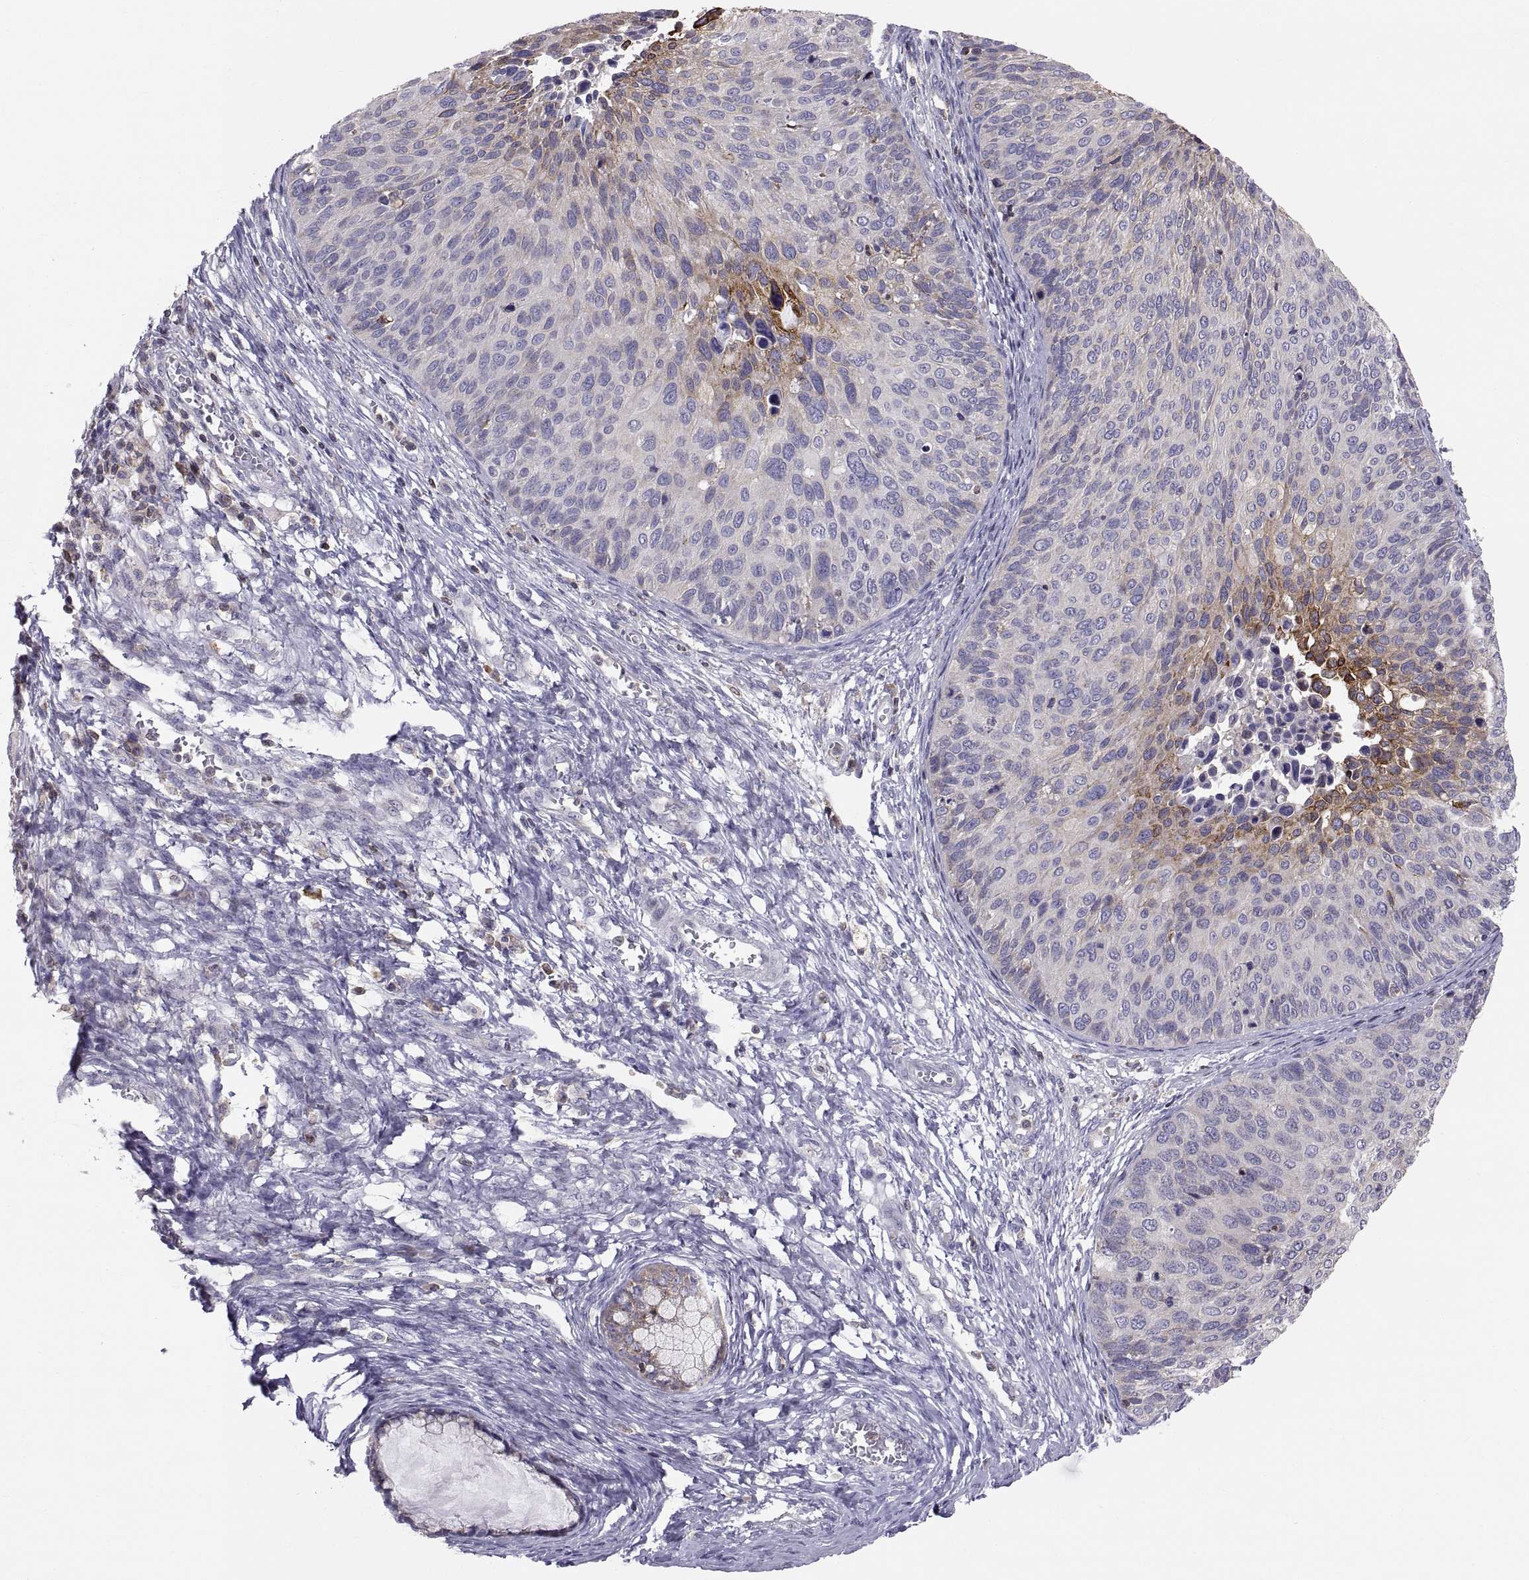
{"staining": {"intensity": "negative", "quantity": "none", "location": "none"}, "tissue": "cervical cancer", "cell_type": "Tumor cells", "image_type": "cancer", "snomed": [{"axis": "morphology", "description": "Squamous cell carcinoma, NOS"}, {"axis": "topography", "description": "Cervix"}], "caption": "Tumor cells are negative for brown protein staining in cervical cancer.", "gene": "ERO1A", "patient": {"sex": "female", "age": 36}}